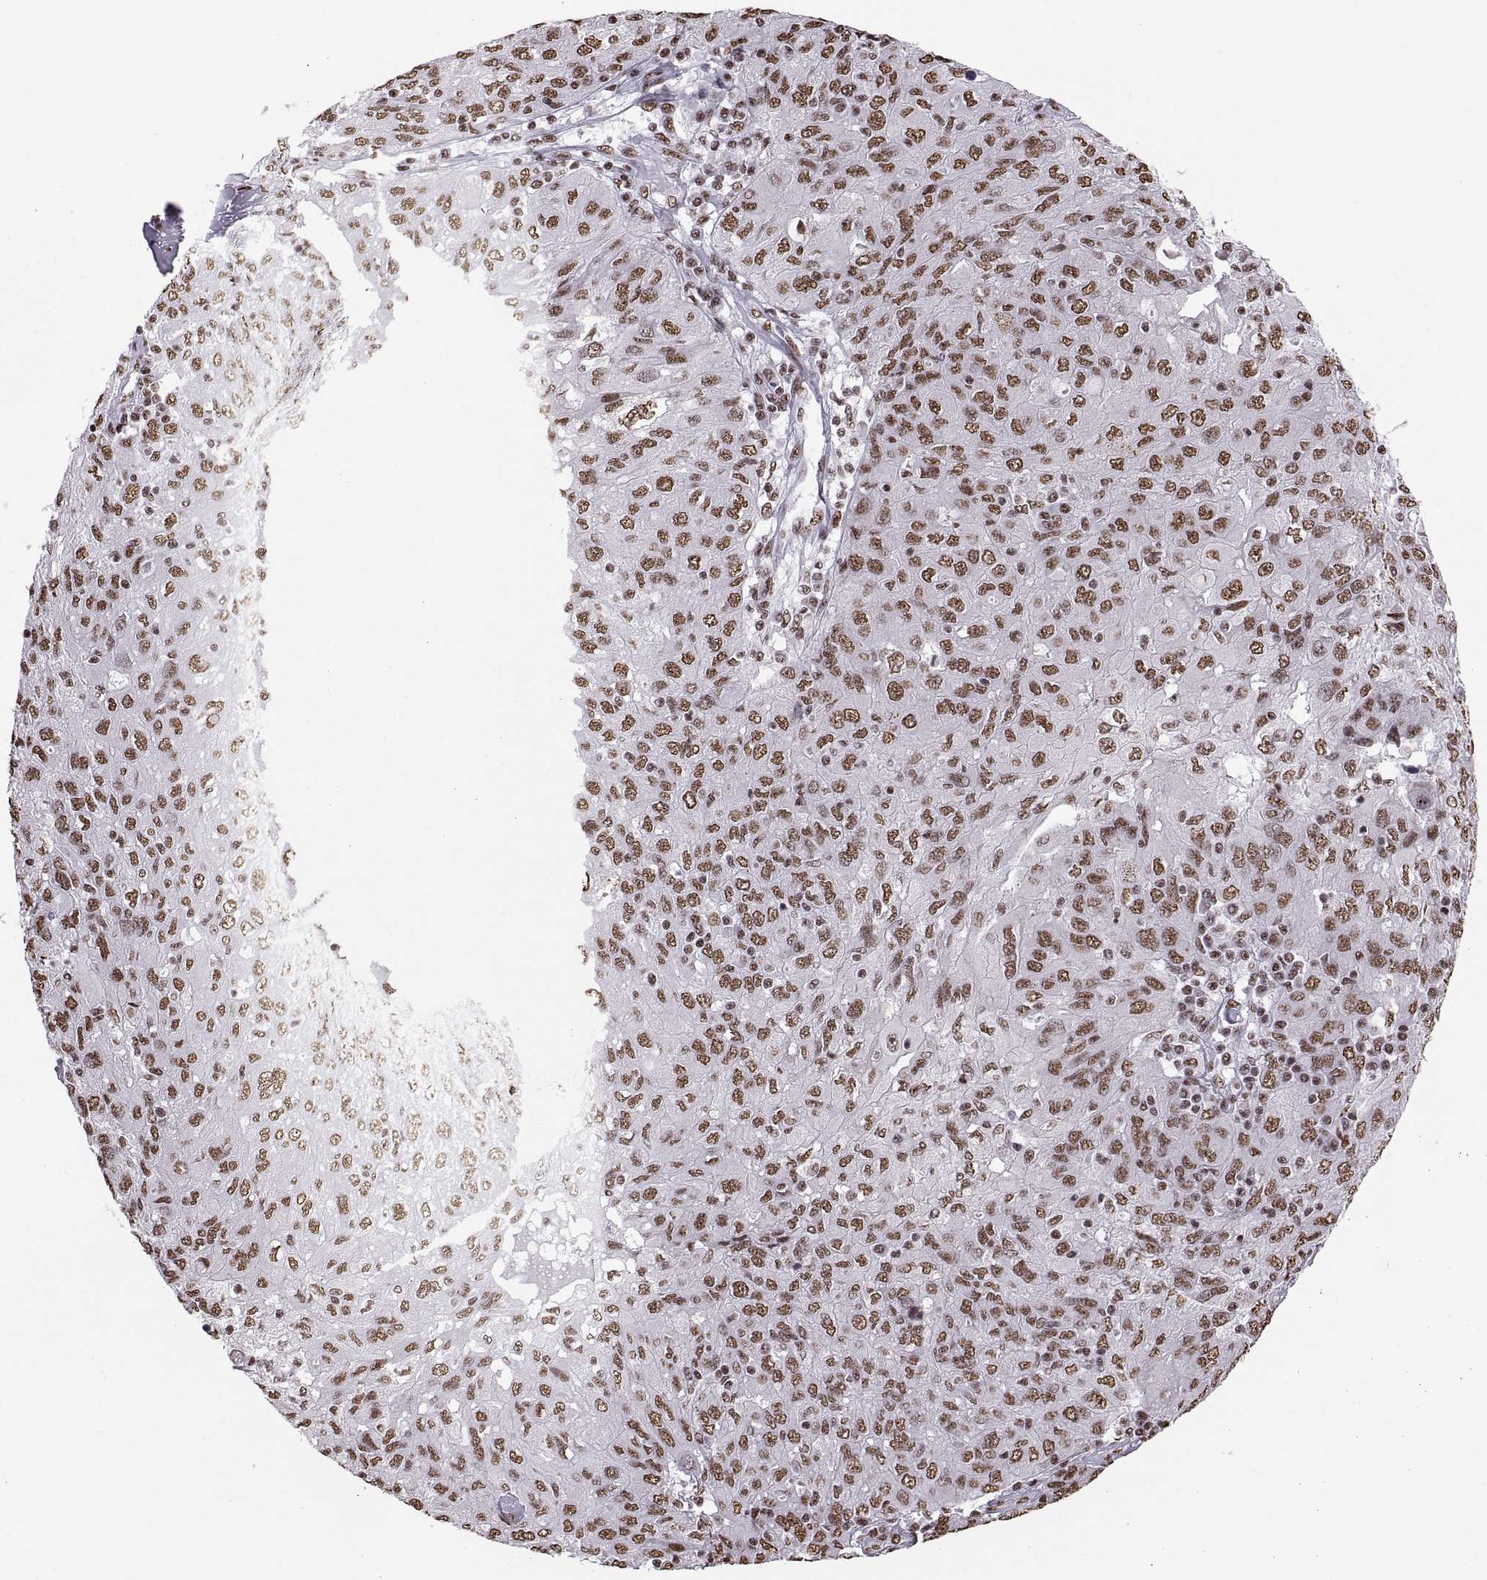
{"staining": {"intensity": "moderate", "quantity": ">75%", "location": "nuclear"}, "tissue": "ovarian cancer", "cell_type": "Tumor cells", "image_type": "cancer", "snomed": [{"axis": "morphology", "description": "Carcinoma, endometroid"}, {"axis": "topography", "description": "Ovary"}], "caption": "The photomicrograph shows a brown stain indicating the presence of a protein in the nuclear of tumor cells in endometroid carcinoma (ovarian).", "gene": "SNAI1", "patient": {"sex": "female", "age": 50}}